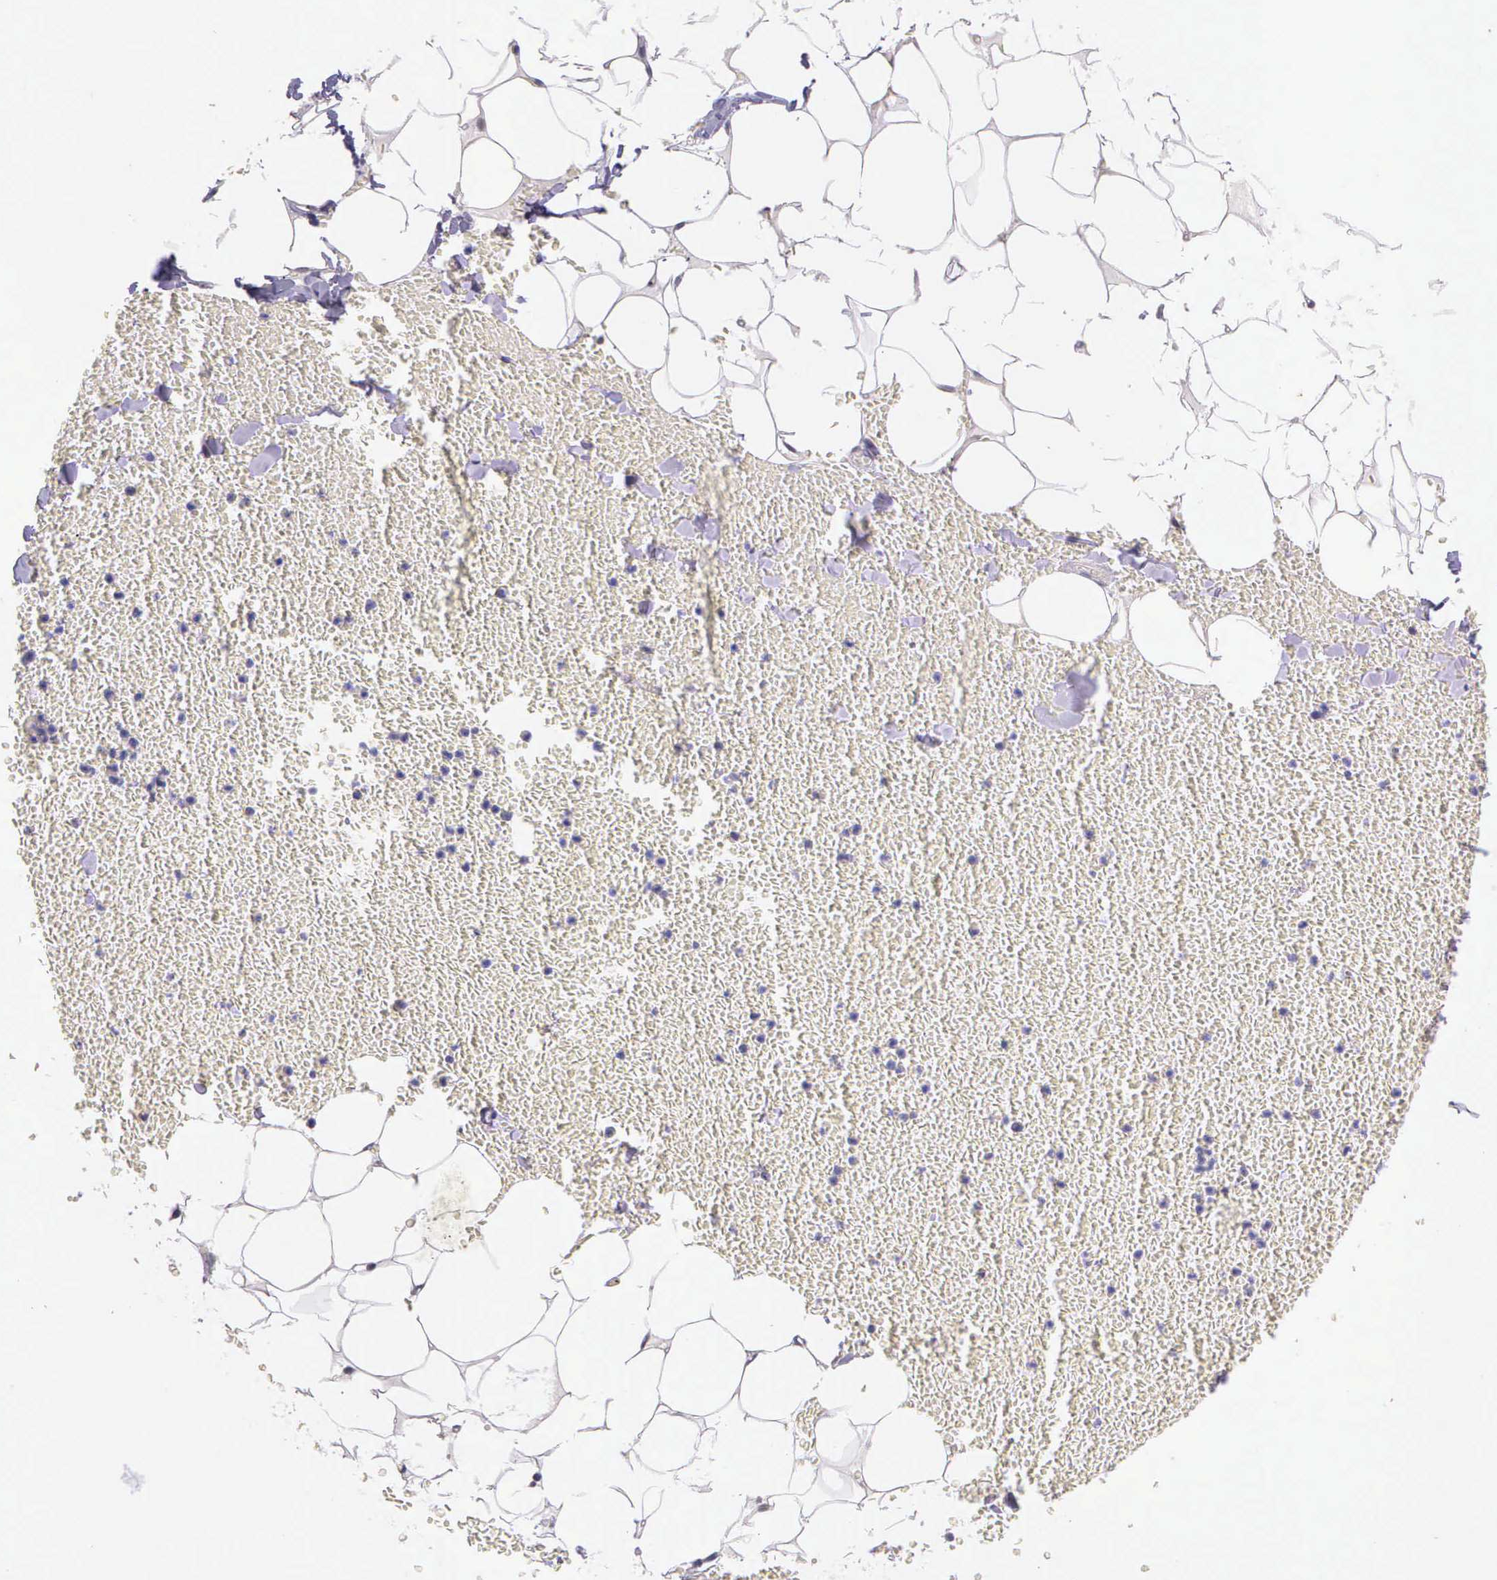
{"staining": {"intensity": "negative", "quantity": "none", "location": "none"}, "tissue": "adipose tissue", "cell_type": "Adipocytes", "image_type": "normal", "snomed": [{"axis": "morphology", "description": "Normal tissue, NOS"}, {"axis": "morphology", "description": "Inflammation, NOS"}, {"axis": "topography", "description": "Lymph node"}, {"axis": "topography", "description": "Peripheral nerve tissue"}], "caption": "The micrograph shows no significant expression in adipocytes of adipose tissue.", "gene": "IGBP1P2", "patient": {"sex": "male", "age": 52}}